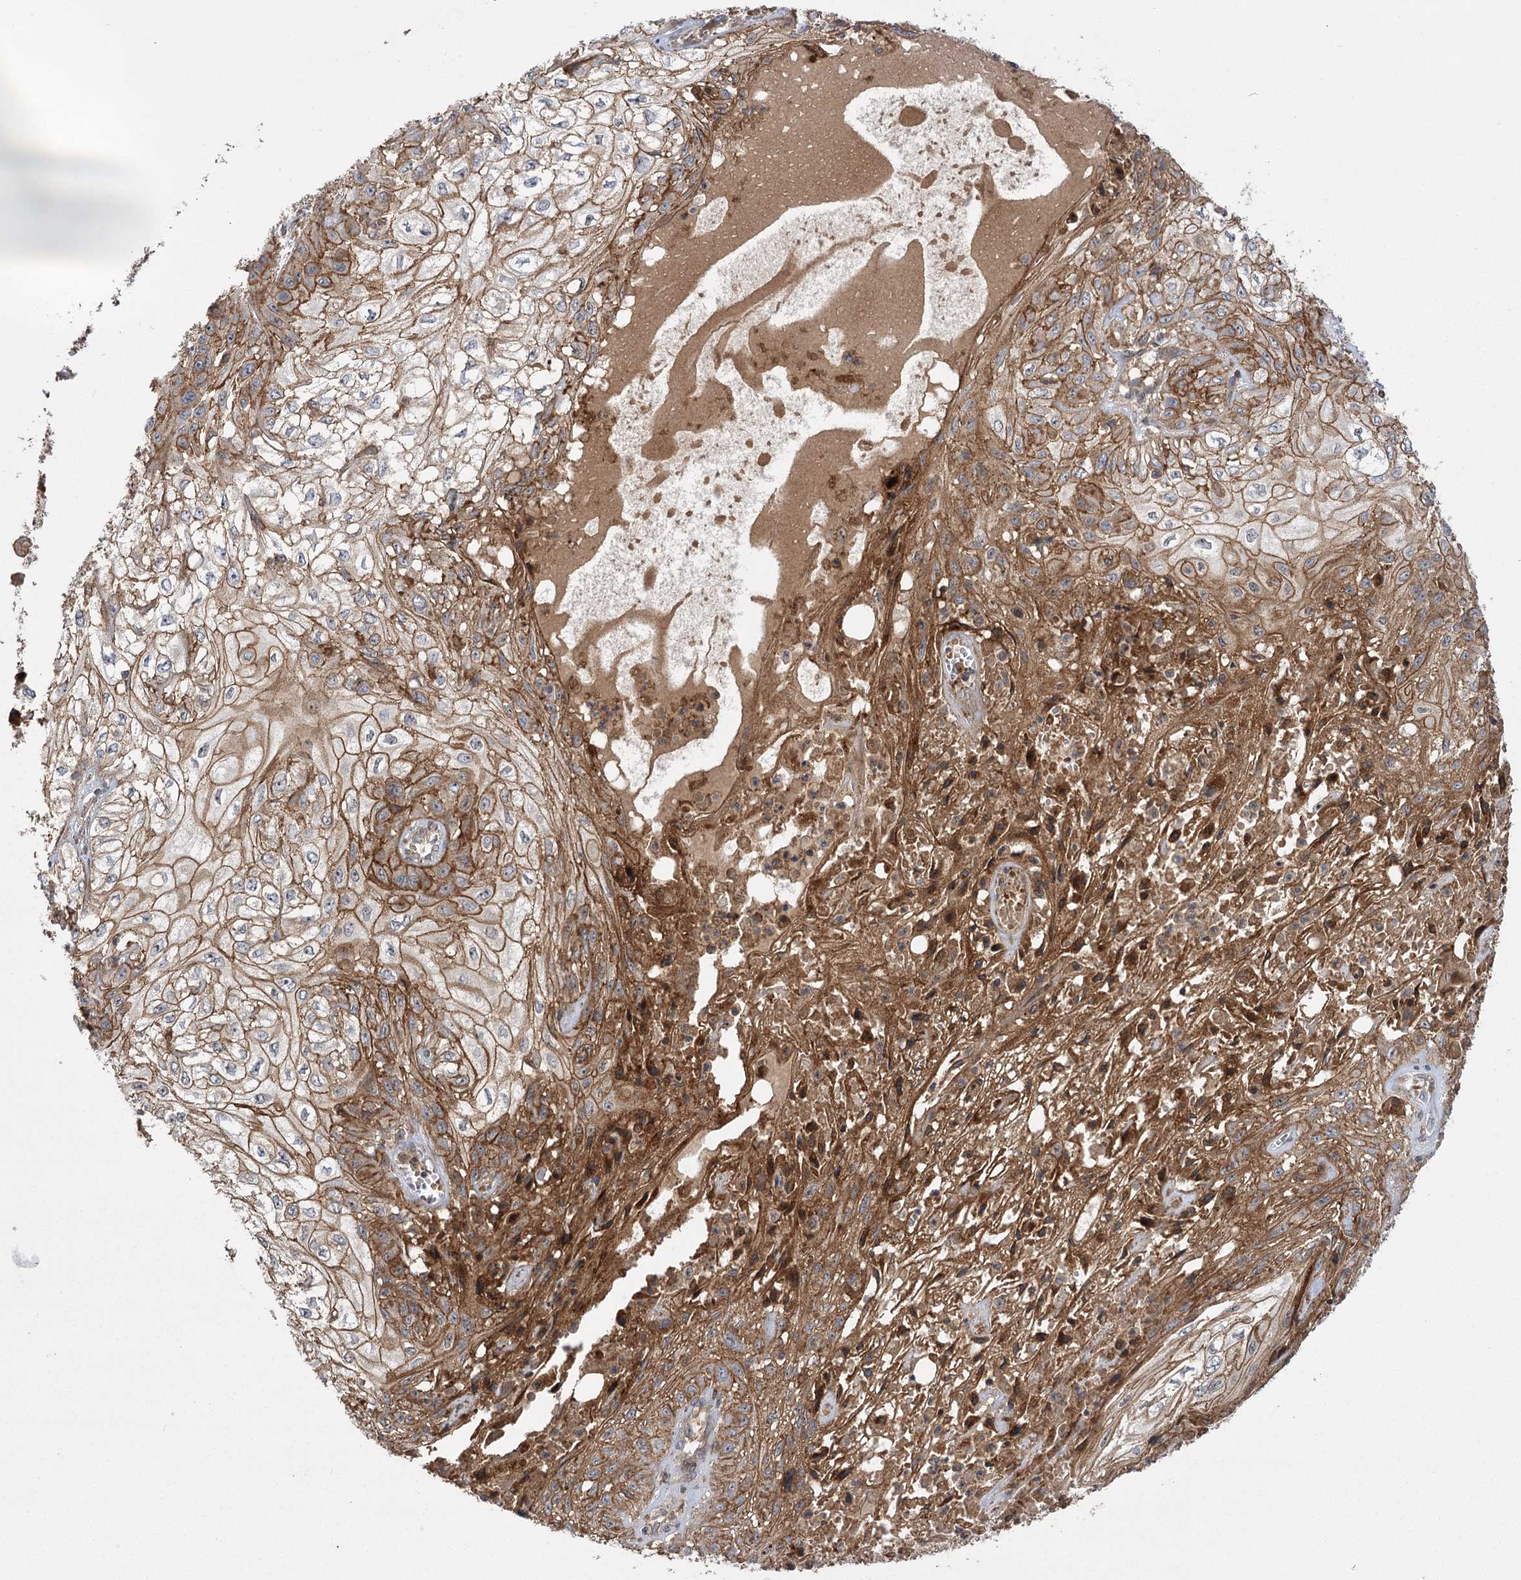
{"staining": {"intensity": "moderate", "quantity": "25%-75%", "location": "cytoplasmic/membranous"}, "tissue": "skin cancer", "cell_type": "Tumor cells", "image_type": "cancer", "snomed": [{"axis": "morphology", "description": "Squamous cell carcinoma, NOS"}, {"axis": "morphology", "description": "Squamous cell carcinoma, metastatic, NOS"}, {"axis": "topography", "description": "Skin"}, {"axis": "topography", "description": "Lymph node"}], "caption": "Tumor cells display medium levels of moderate cytoplasmic/membranous staining in about 25%-75% of cells in skin metastatic squamous cell carcinoma.", "gene": "KCNN2", "patient": {"sex": "male", "age": 75}}